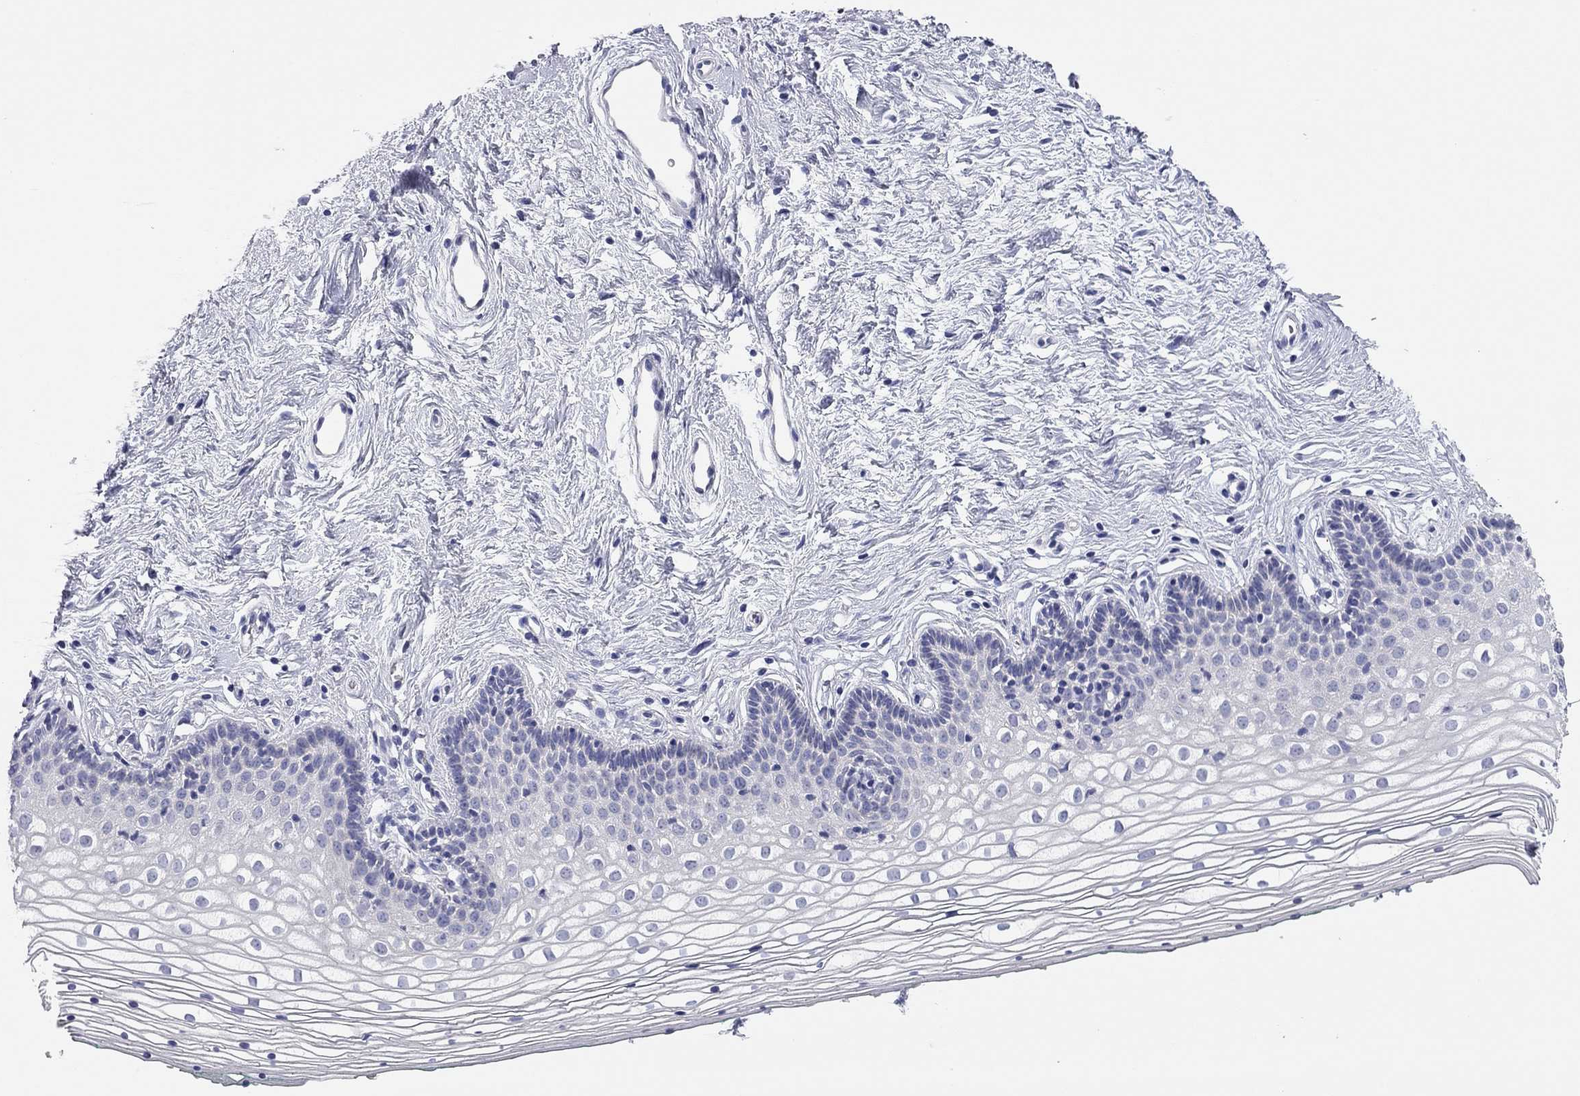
{"staining": {"intensity": "negative", "quantity": "none", "location": "none"}, "tissue": "vagina", "cell_type": "Squamous epithelial cells", "image_type": "normal", "snomed": [{"axis": "morphology", "description": "Normal tissue, NOS"}, {"axis": "topography", "description": "Vagina"}], "caption": "Unremarkable vagina was stained to show a protein in brown. There is no significant positivity in squamous epithelial cells. (IHC, brightfield microscopy, high magnification).", "gene": "ENSG00000269035", "patient": {"sex": "female", "age": 36}}